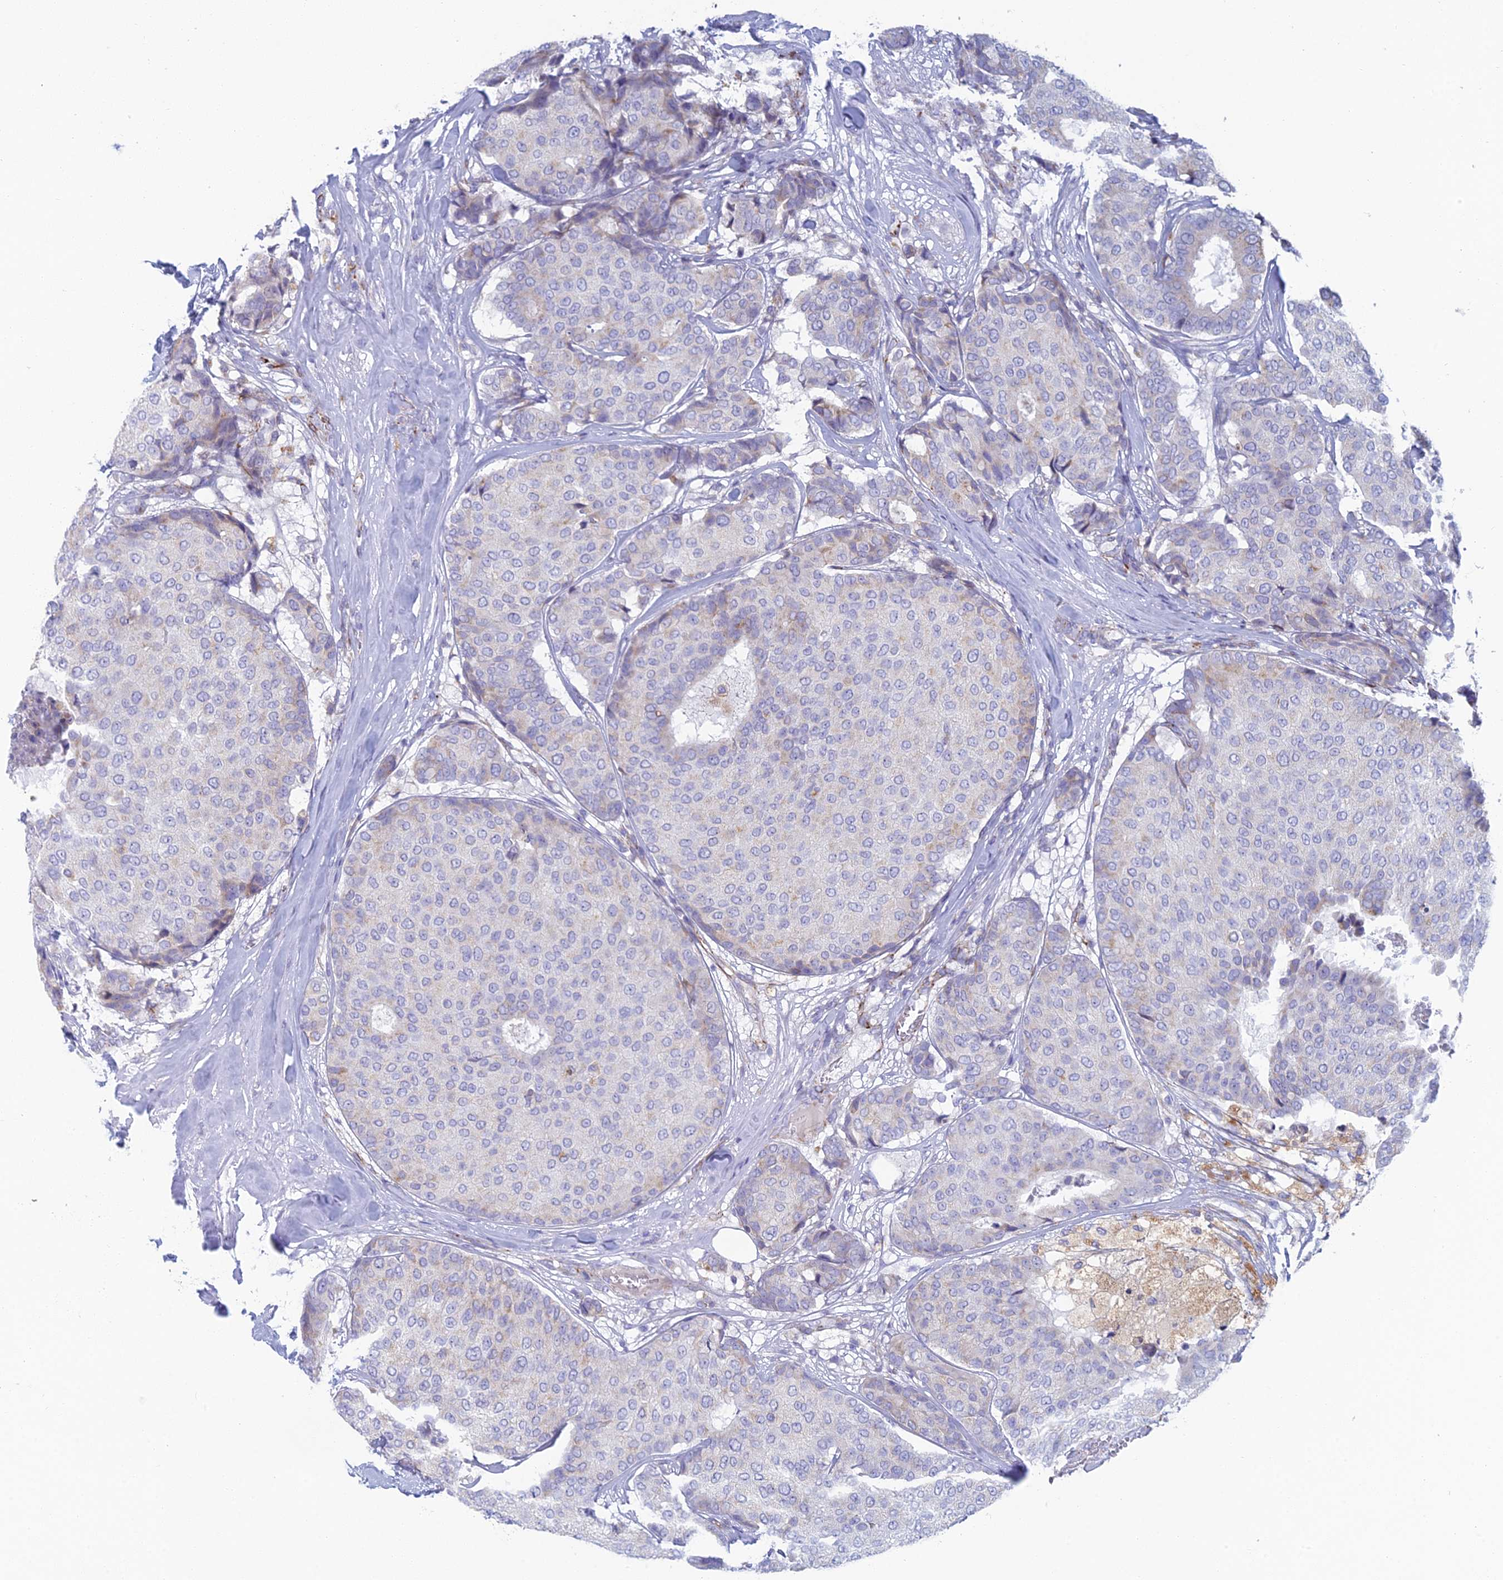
{"staining": {"intensity": "negative", "quantity": "none", "location": "none"}, "tissue": "breast cancer", "cell_type": "Tumor cells", "image_type": "cancer", "snomed": [{"axis": "morphology", "description": "Duct carcinoma"}, {"axis": "topography", "description": "Breast"}], "caption": "A photomicrograph of human breast cancer is negative for staining in tumor cells.", "gene": "FERD3L", "patient": {"sex": "female", "age": 75}}